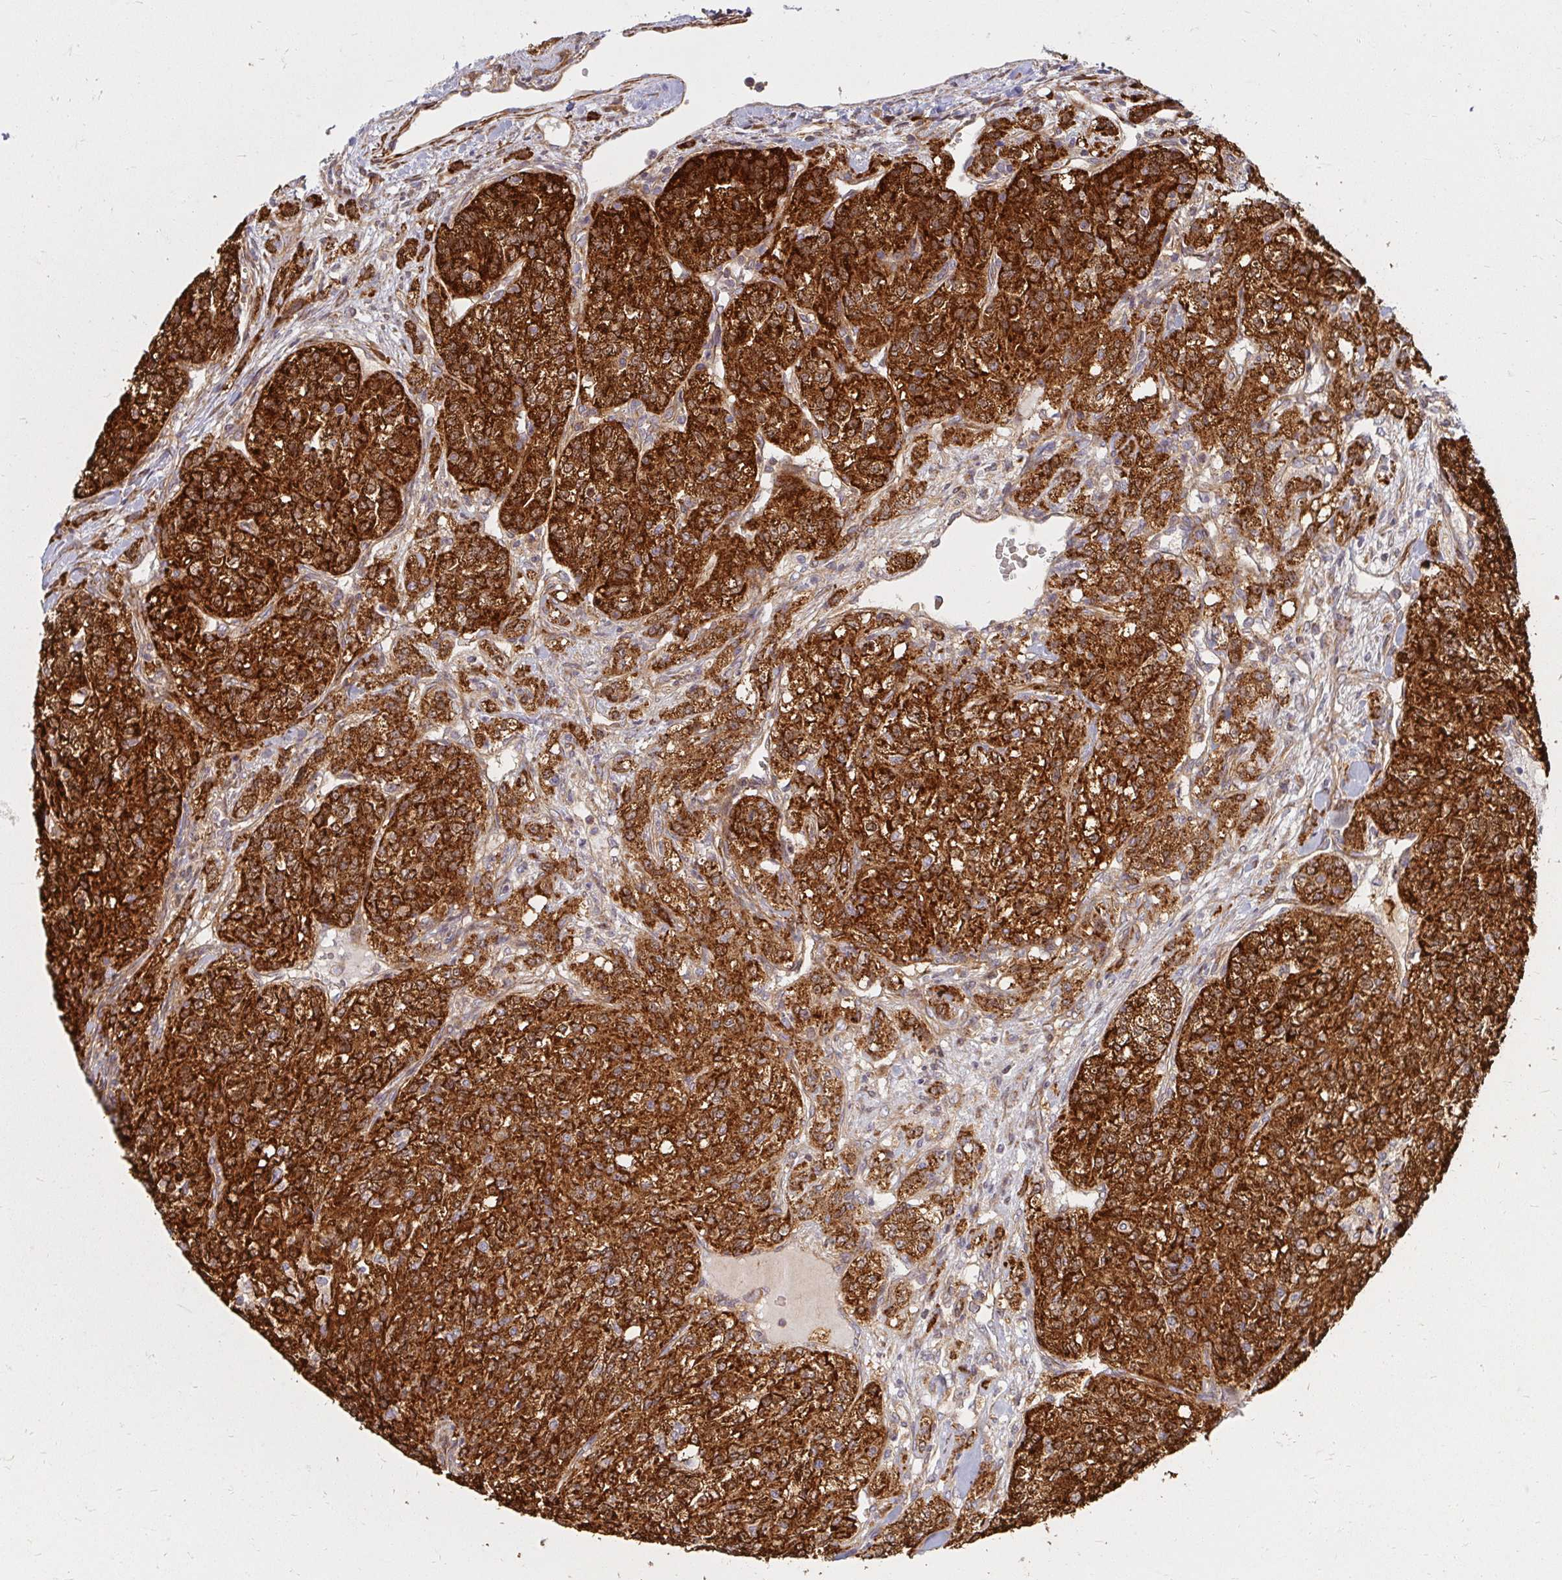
{"staining": {"intensity": "strong", "quantity": ">75%", "location": "cytoplasmic/membranous"}, "tissue": "renal cancer", "cell_type": "Tumor cells", "image_type": "cancer", "snomed": [{"axis": "morphology", "description": "Adenocarcinoma, NOS"}, {"axis": "topography", "description": "Kidney"}], "caption": "Immunohistochemical staining of human adenocarcinoma (renal) displays strong cytoplasmic/membranous protein expression in about >75% of tumor cells. The staining is performed using DAB (3,3'-diaminobenzidine) brown chromogen to label protein expression. The nuclei are counter-stained blue using hematoxylin.", "gene": "BTF3", "patient": {"sex": "female", "age": 63}}